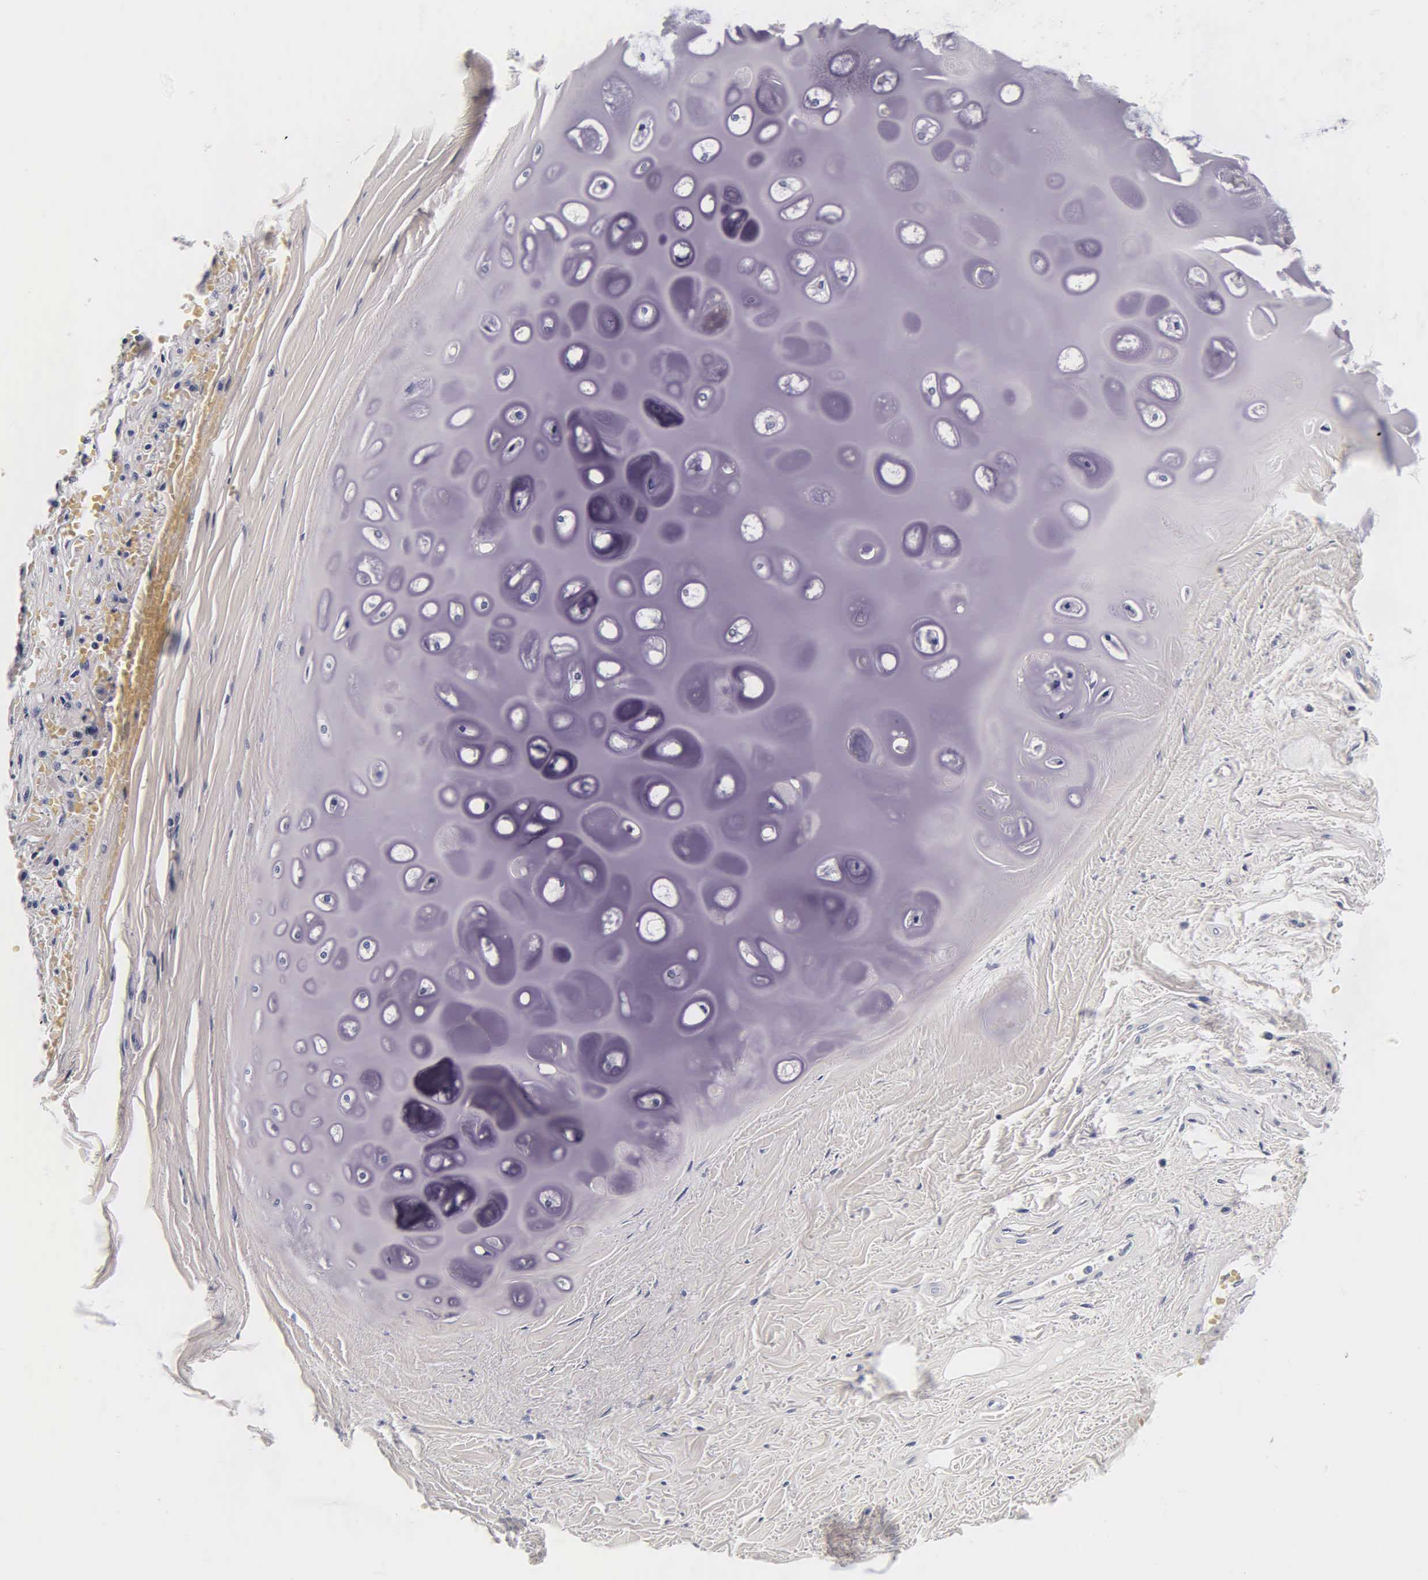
{"staining": {"intensity": "negative", "quantity": "none", "location": "none"}, "tissue": "bronchus", "cell_type": "Respiratory epithelial cells", "image_type": "normal", "snomed": [{"axis": "morphology", "description": "Normal tissue, NOS"}, {"axis": "topography", "description": "Cartilage tissue"}, {"axis": "topography", "description": "Lung"}], "caption": "DAB (3,3'-diaminobenzidine) immunohistochemical staining of unremarkable human bronchus exhibits no significant staining in respiratory epithelial cells. (DAB (3,3'-diaminobenzidine) IHC with hematoxylin counter stain).", "gene": "ACP3", "patient": {"sex": "male", "age": 65}}